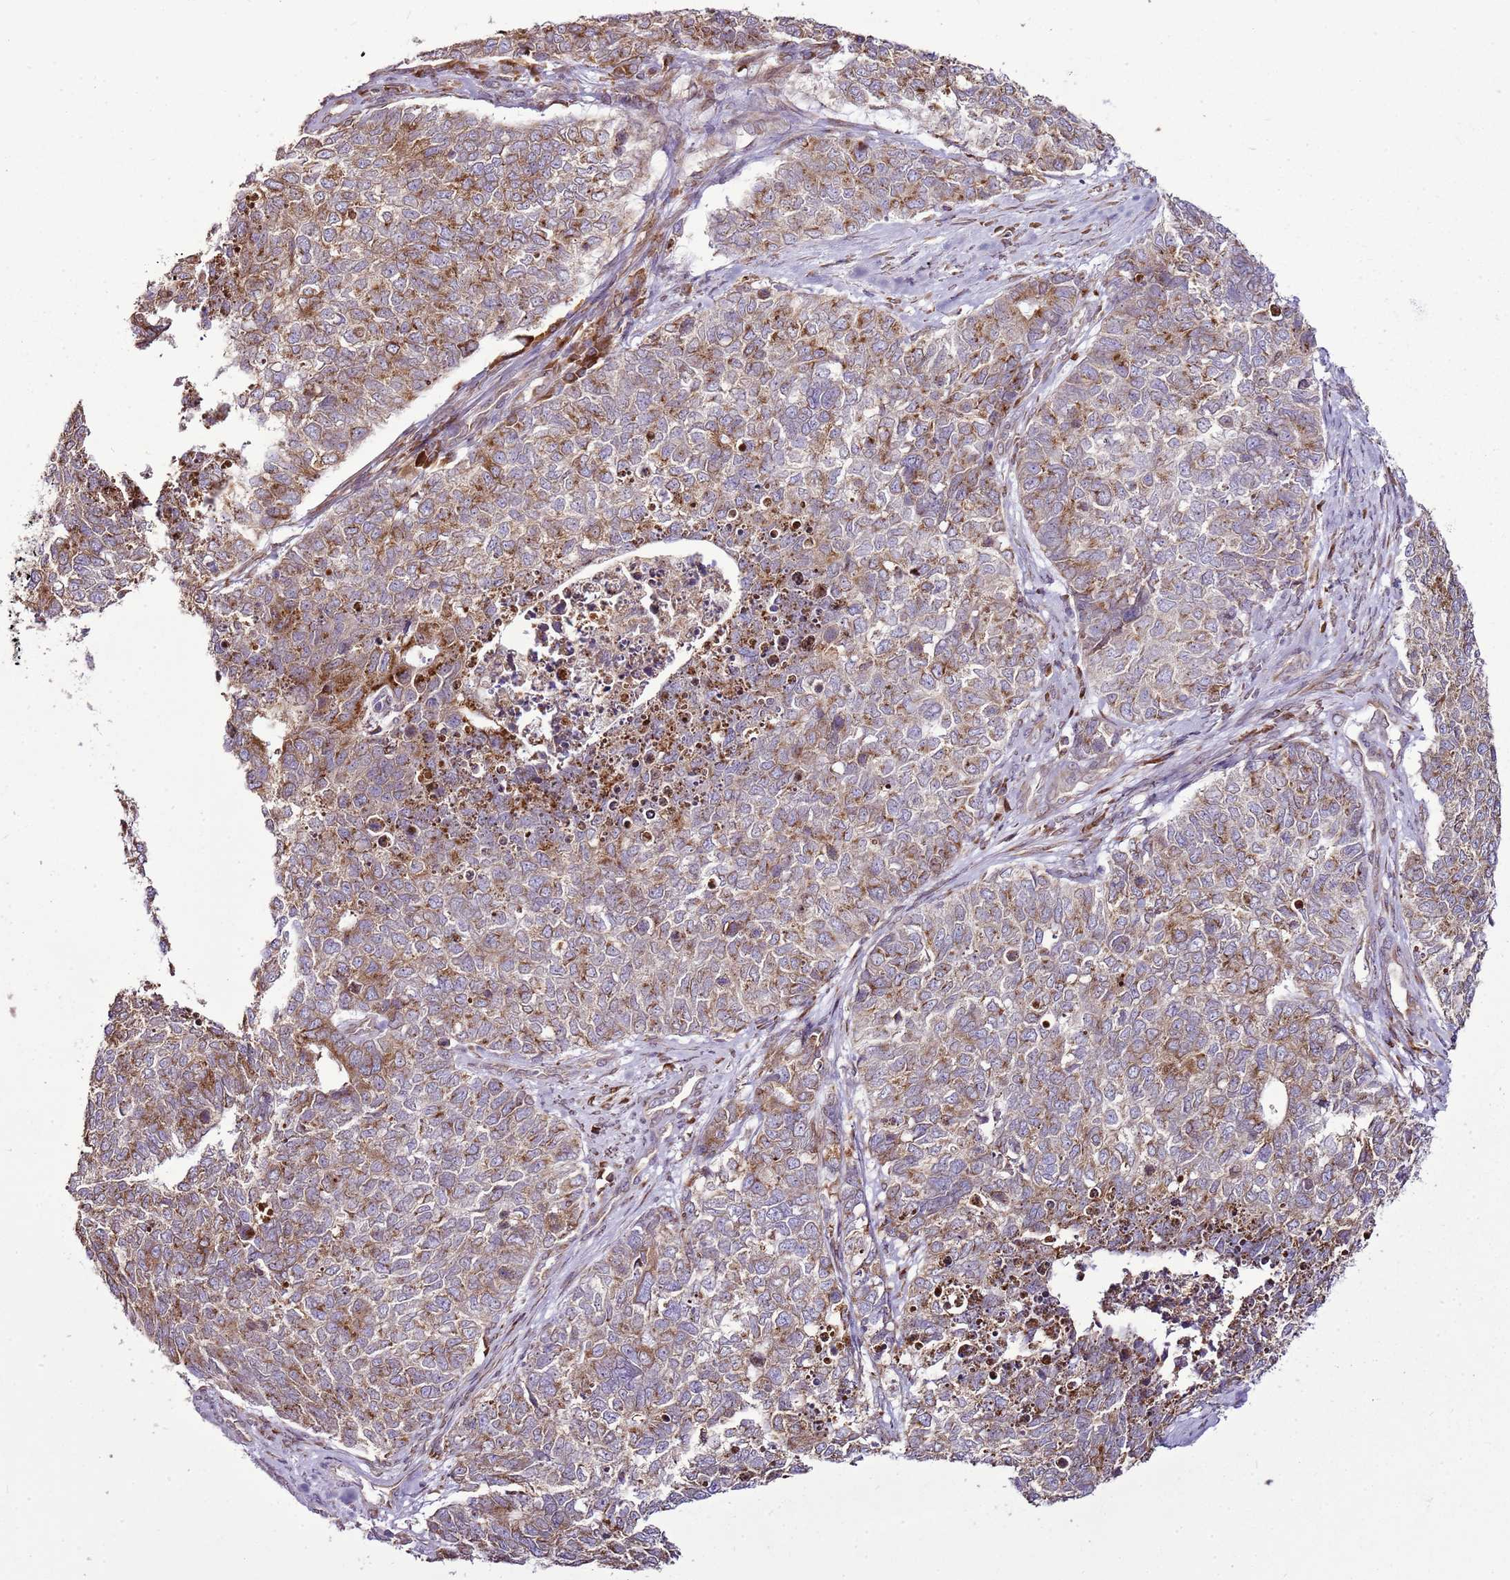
{"staining": {"intensity": "moderate", "quantity": ">75%", "location": "cytoplasmic/membranous"}, "tissue": "cervical cancer", "cell_type": "Tumor cells", "image_type": "cancer", "snomed": [{"axis": "morphology", "description": "Squamous cell carcinoma, NOS"}, {"axis": "topography", "description": "Cervix"}], "caption": "Protein staining by IHC displays moderate cytoplasmic/membranous positivity in approximately >75% of tumor cells in cervical cancer (squamous cell carcinoma).", "gene": "TMED10", "patient": {"sex": "female", "age": 63}}